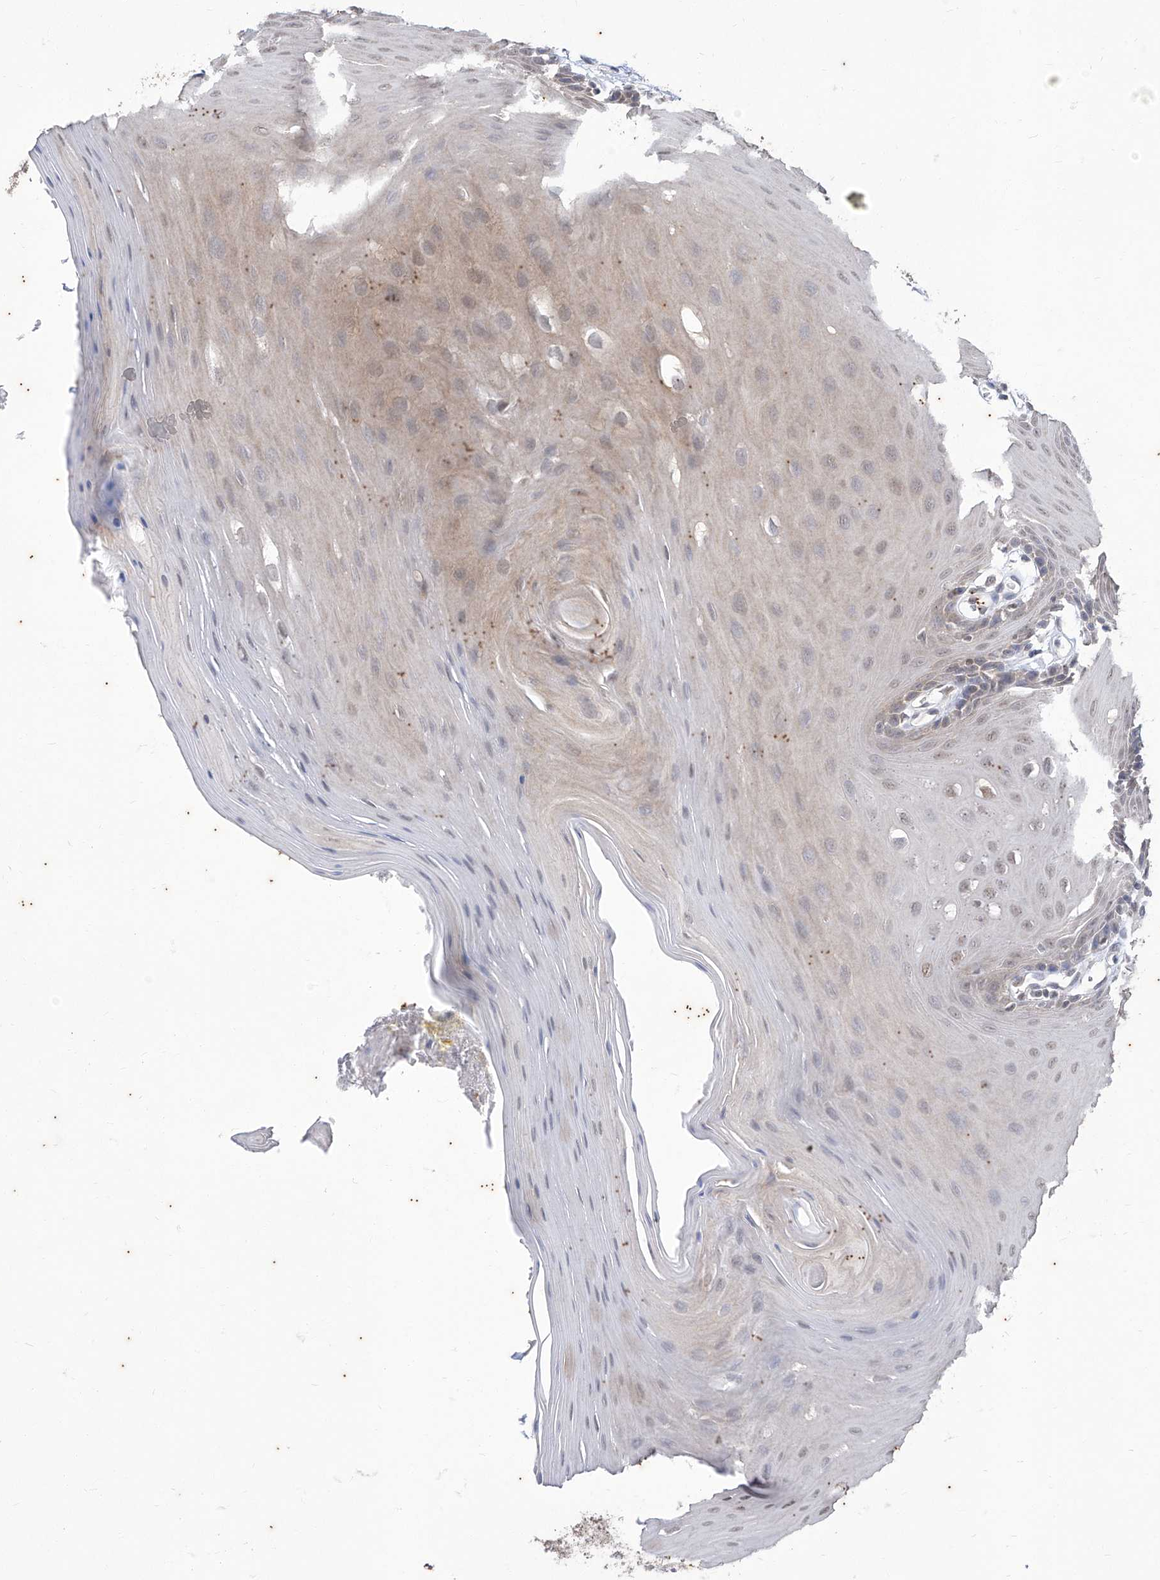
{"staining": {"intensity": "weak", "quantity": "<25%", "location": "cytoplasmic/membranous,nuclear"}, "tissue": "oral mucosa", "cell_type": "Squamous epithelial cells", "image_type": "normal", "snomed": [{"axis": "morphology", "description": "Normal tissue, NOS"}, {"axis": "morphology", "description": "Squamous cell carcinoma, NOS"}, {"axis": "topography", "description": "Skeletal muscle"}, {"axis": "topography", "description": "Oral tissue"}, {"axis": "topography", "description": "Salivary gland"}, {"axis": "topography", "description": "Head-Neck"}], "caption": "Human oral mucosa stained for a protein using immunohistochemistry reveals no expression in squamous epithelial cells.", "gene": "PHF20L1", "patient": {"sex": "male", "age": 54}}